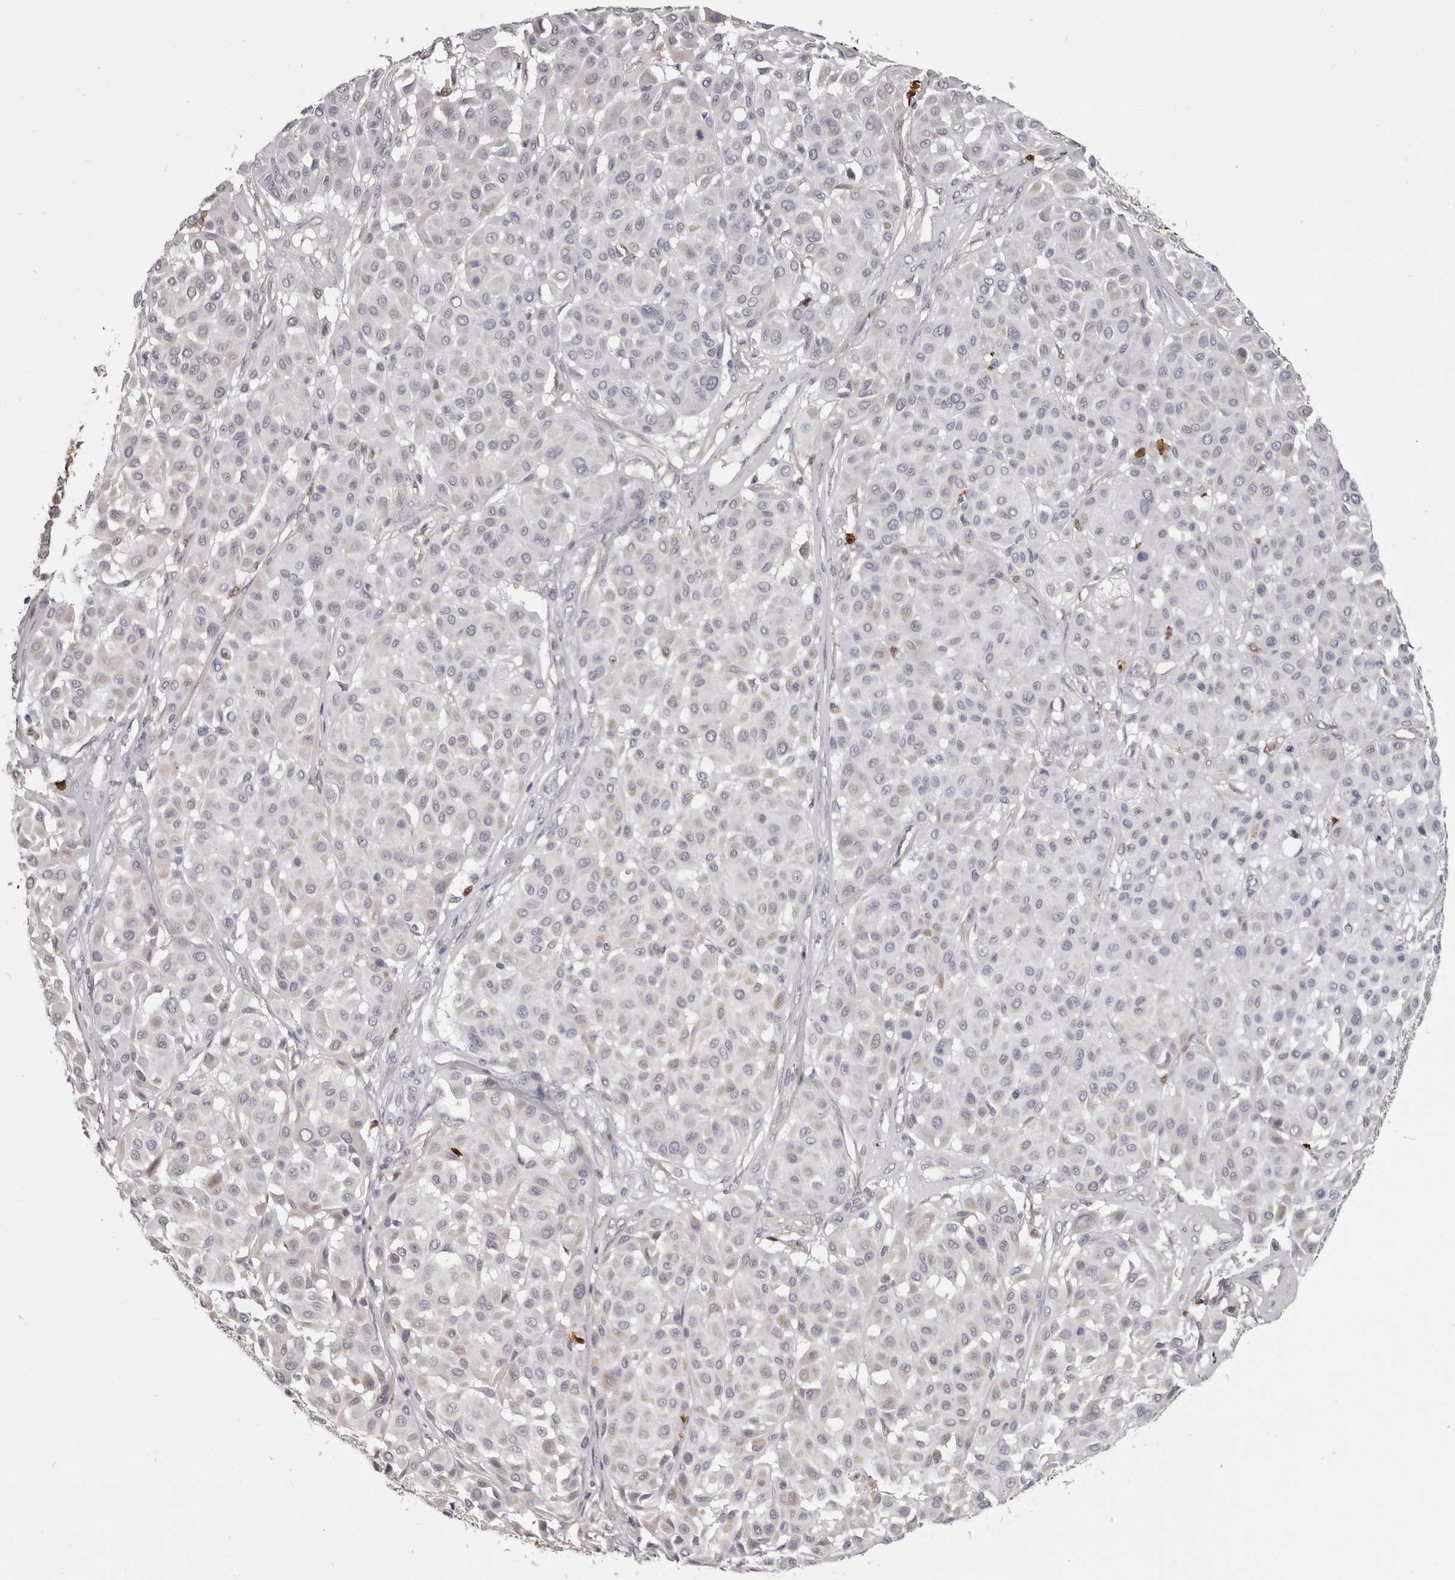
{"staining": {"intensity": "negative", "quantity": "none", "location": "none"}, "tissue": "melanoma", "cell_type": "Tumor cells", "image_type": "cancer", "snomed": [{"axis": "morphology", "description": "Malignant melanoma, Metastatic site"}, {"axis": "topography", "description": "Soft tissue"}], "caption": "Immunohistochemical staining of human malignant melanoma (metastatic site) displays no significant positivity in tumor cells. Brightfield microscopy of IHC stained with DAB (3,3'-diaminobenzidine) (brown) and hematoxylin (blue), captured at high magnification.", "gene": "GPR157", "patient": {"sex": "male", "age": 41}}